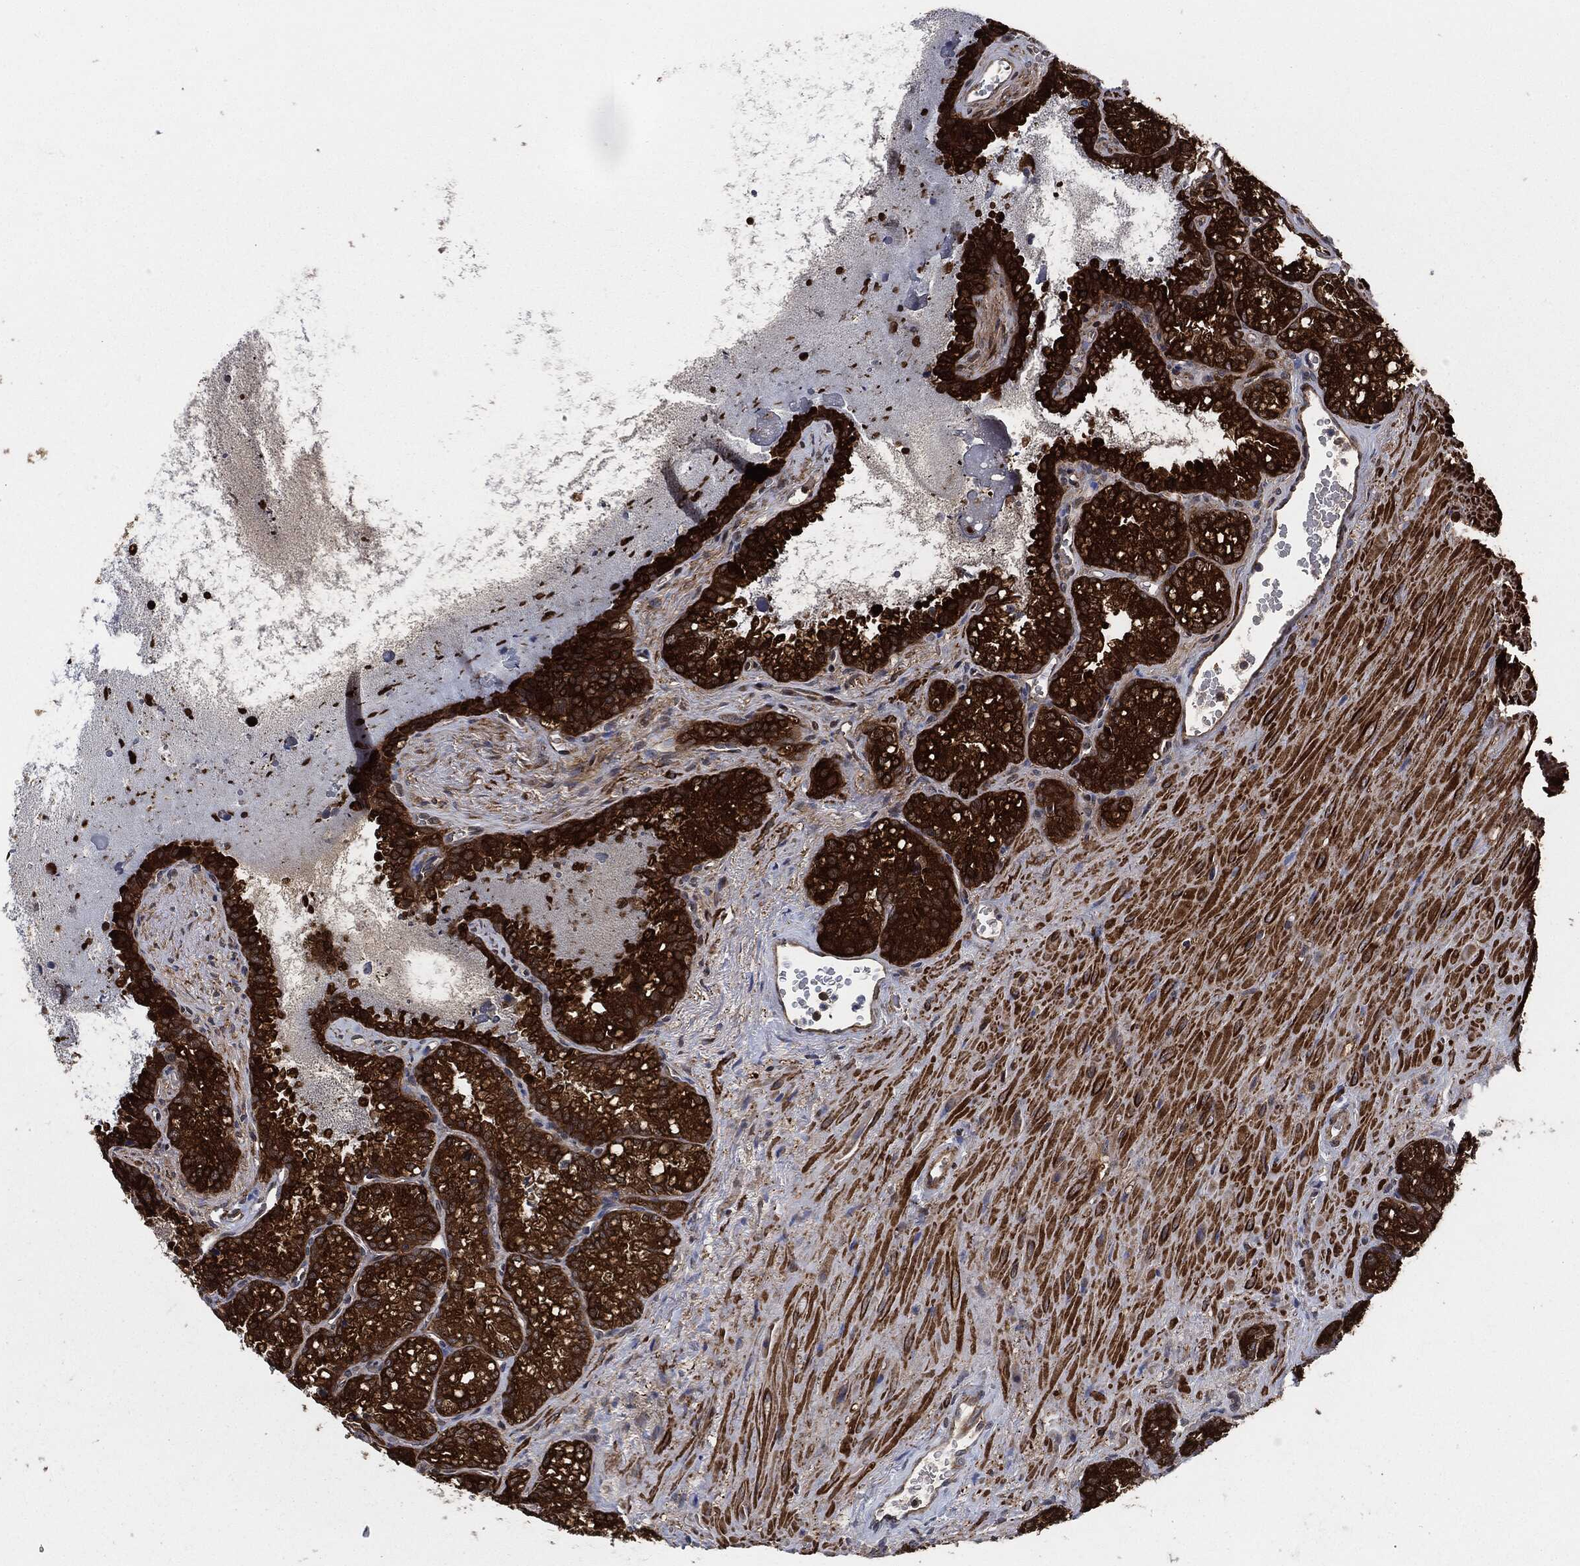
{"staining": {"intensity": "strong", "quantity": ">75%", "location": "cytoplasmic/membranous"}, "tissue": "seminal vesicle", "cell_type": "Glandular cells", "image_type": "normal", "snomed": [{"axis": "morphology", "description": "Normal tissue, NOS"}, {"axis": "topography", "description": "Seminal veicle"}], "caption": "Seminal vesicle was stained to show a protein in brown. There is high levels of strong cytoplasmic/membranous positivity in approximately >75% of glandular cells. Ihc stains the protein in brown and the nuclei are stained blue.", "gene": "PRDX2", "patient": {"sex": "male", "age": 68}}